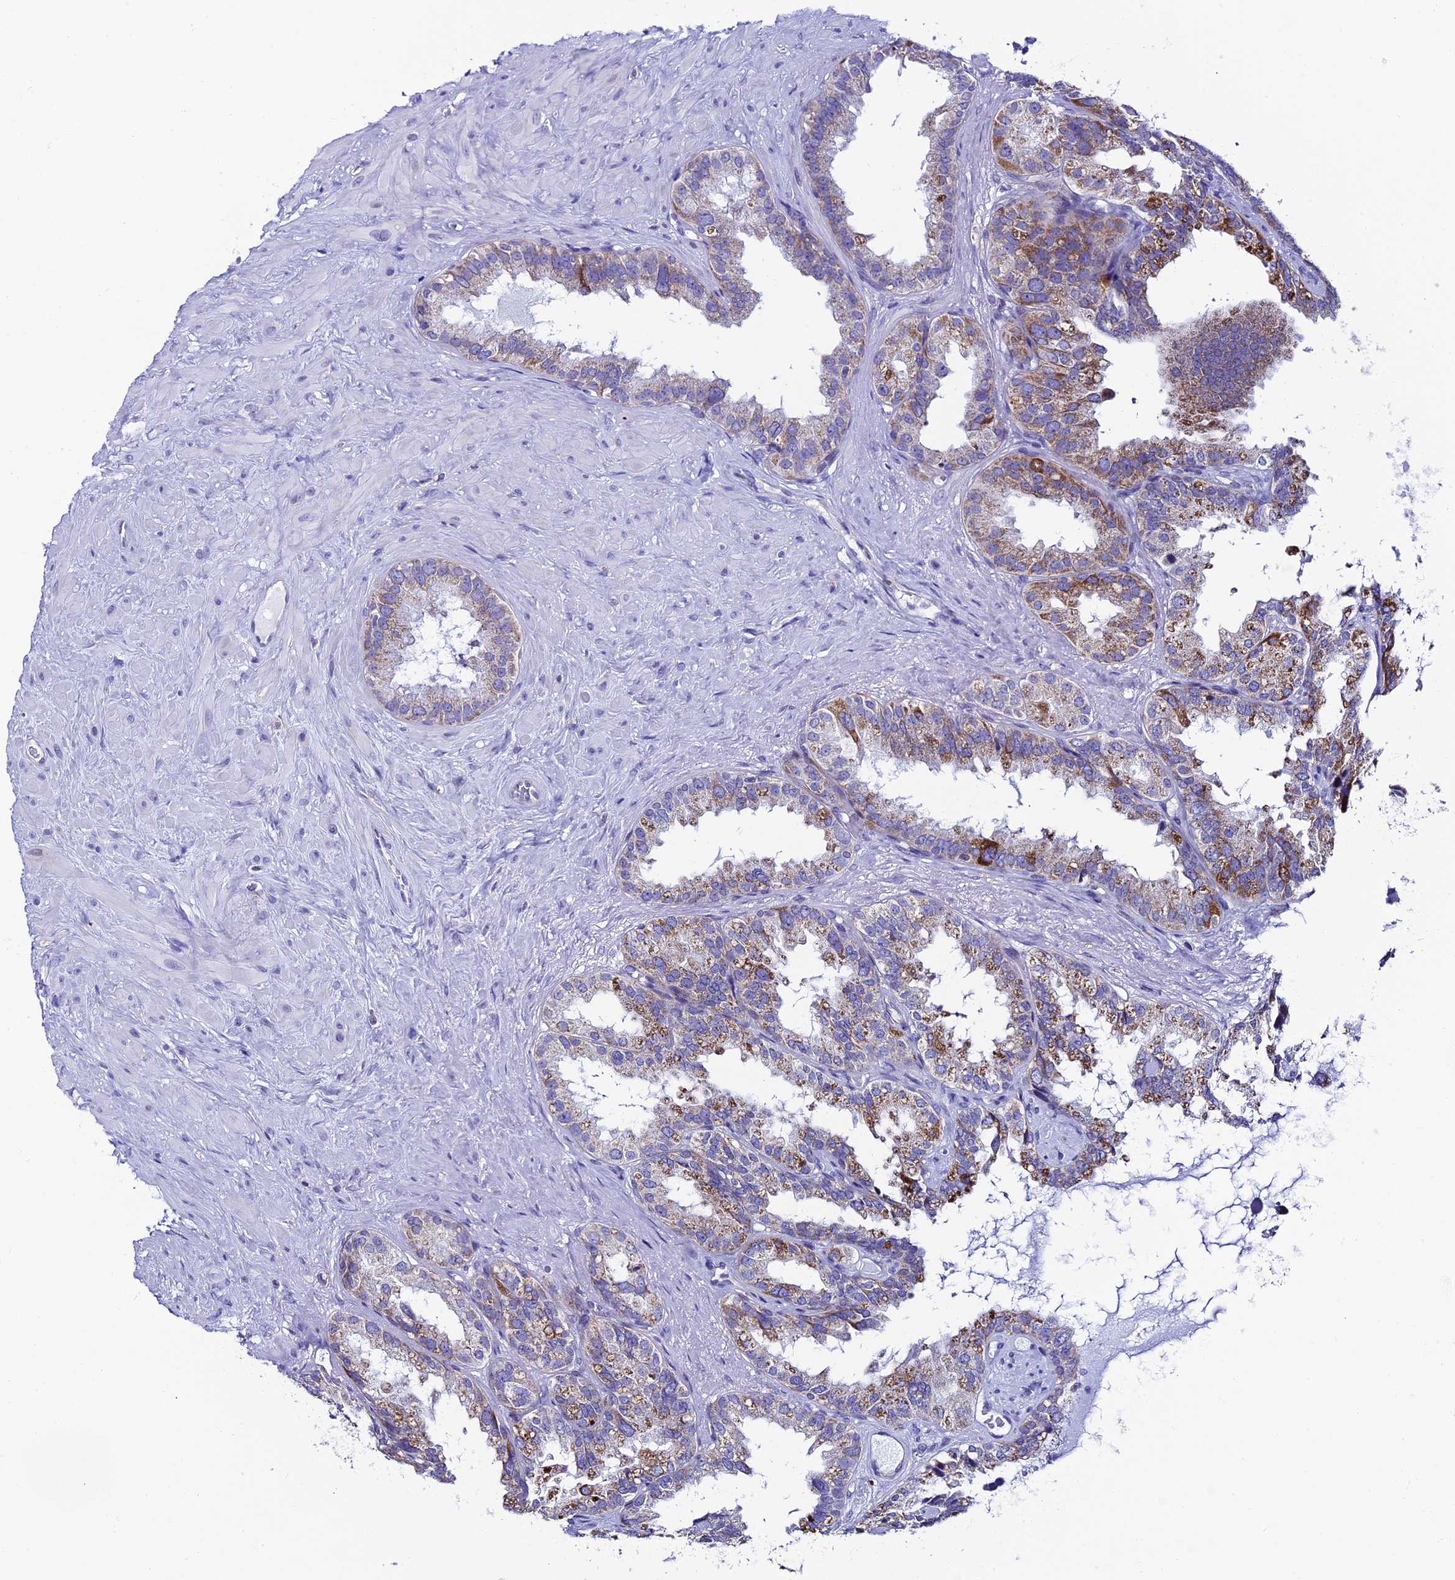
{"staining": {"intensity": "moderate", "quantity": "25%-75%", "location": "cytoplasmic/membranous"}, "tissue": "seminal vesicle", "cell_type": "Glandular cells", "image_type": "normal", "snomed": [{"axis": "morphology", "description": "Normal tissue, NOS"}, {"axis": "topography", "description": "Seminal veicle"}], "caption": "The micrograph exhibits a brown stain indicating the presence of a protein in the cytoplasmic/membranous of glandular cells in seminal vesicle. The staining was performed using DAB (3,3'-diaminobenzidine) to visualize the protein expression in brown, while the nuclei were stained in blue with hematoxylin (Magnification: 20x).", "gene": "REEP4", "patient": {"sex": "male", "age": 80}}